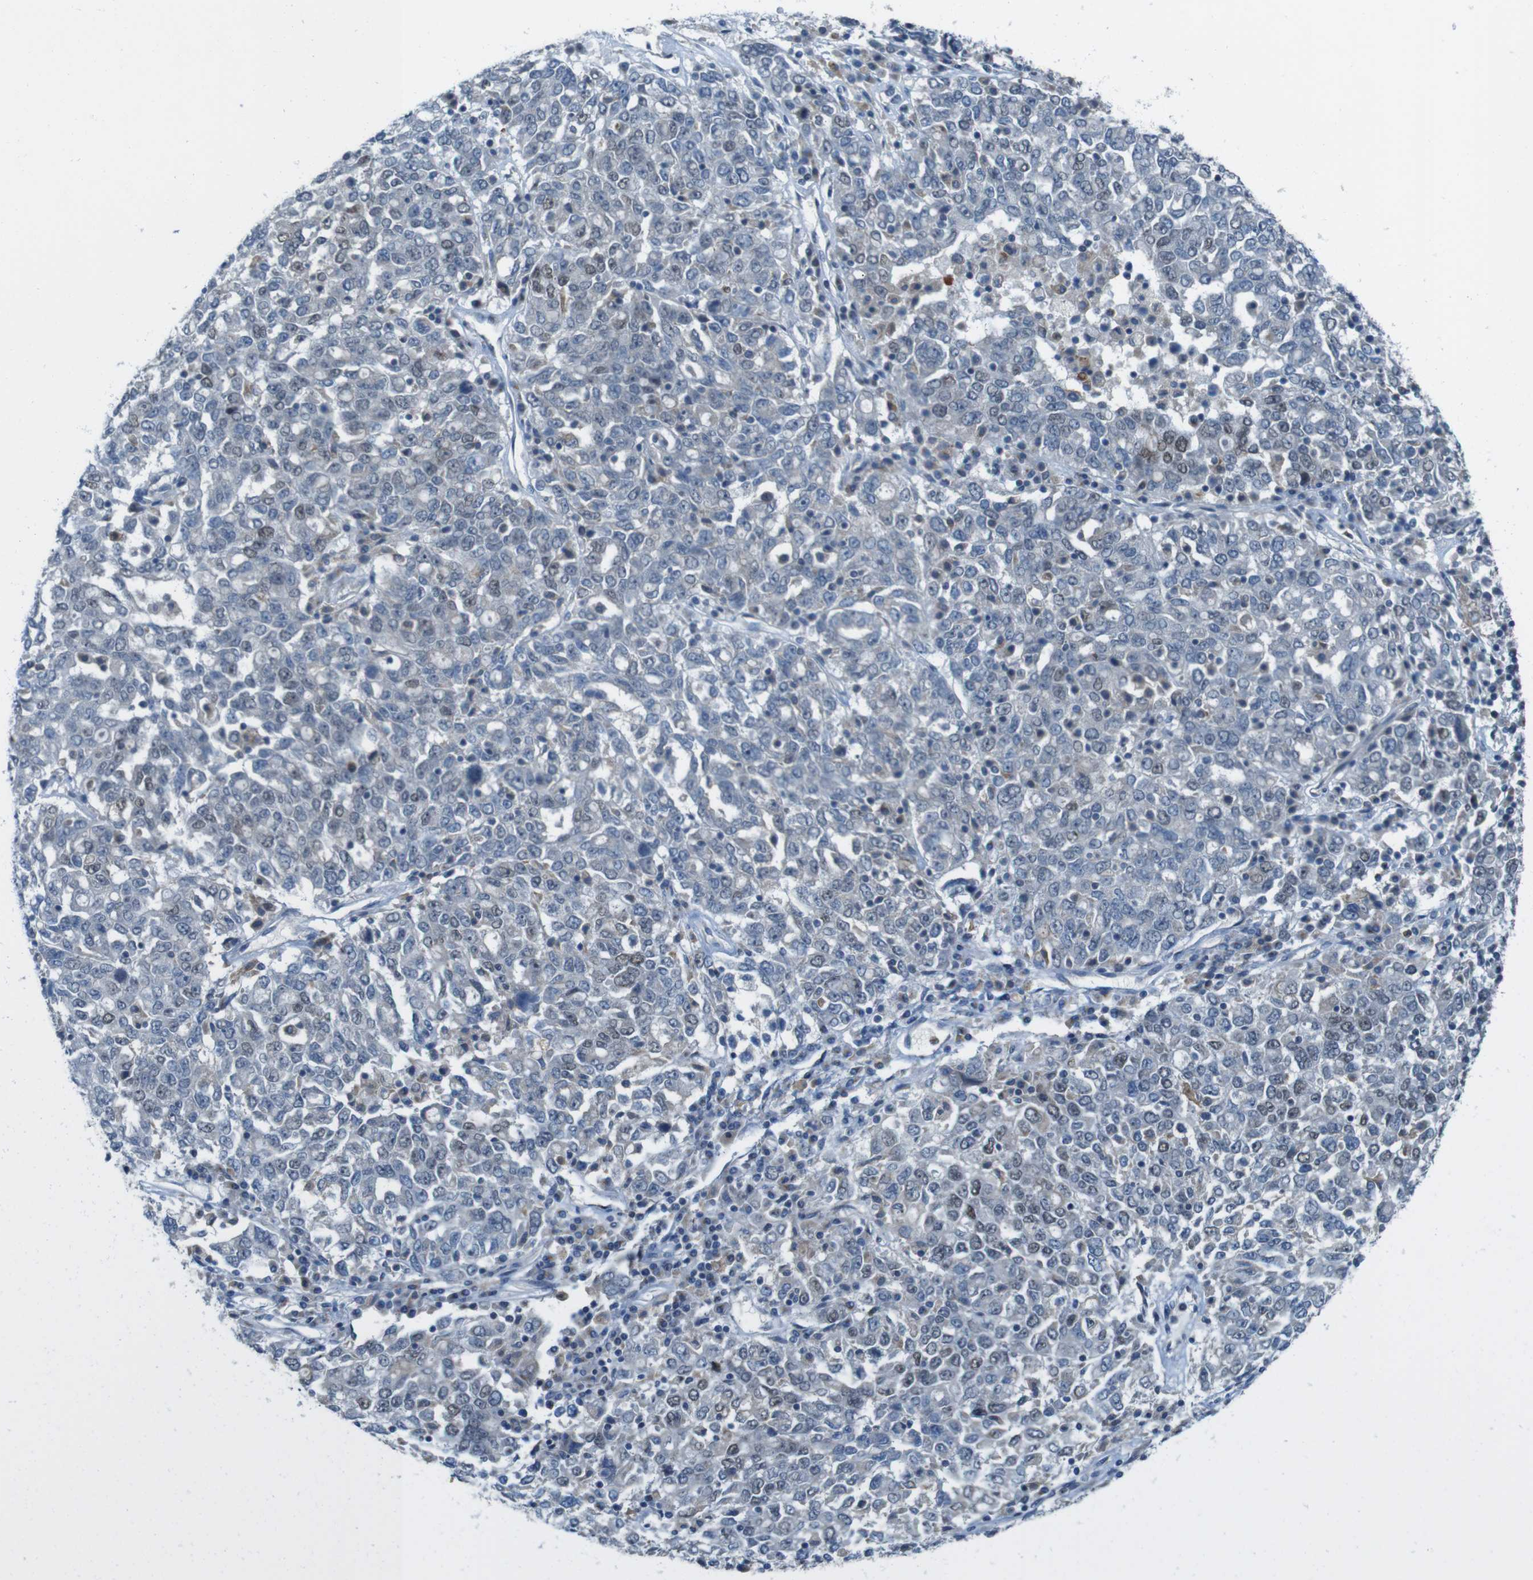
{"staining": {"intensity": "weak", "quantity": "<25%", "location": "cytoplasmic/membranous,nuclear"}, "tissue": "ovarian cancer", "cell_type": "Tumor cells", "image_type": "cancer", "snomed": [{"axis": "morphology", "description": "Carcinoma, endometroid"}, {"axis": "topography", "description": "Ovary"}], "caption": "There is no significant positivity in tumor cells of ovarian cancer.", "gene": "SKI", "patient": {"sex": "female", "age": 62}}